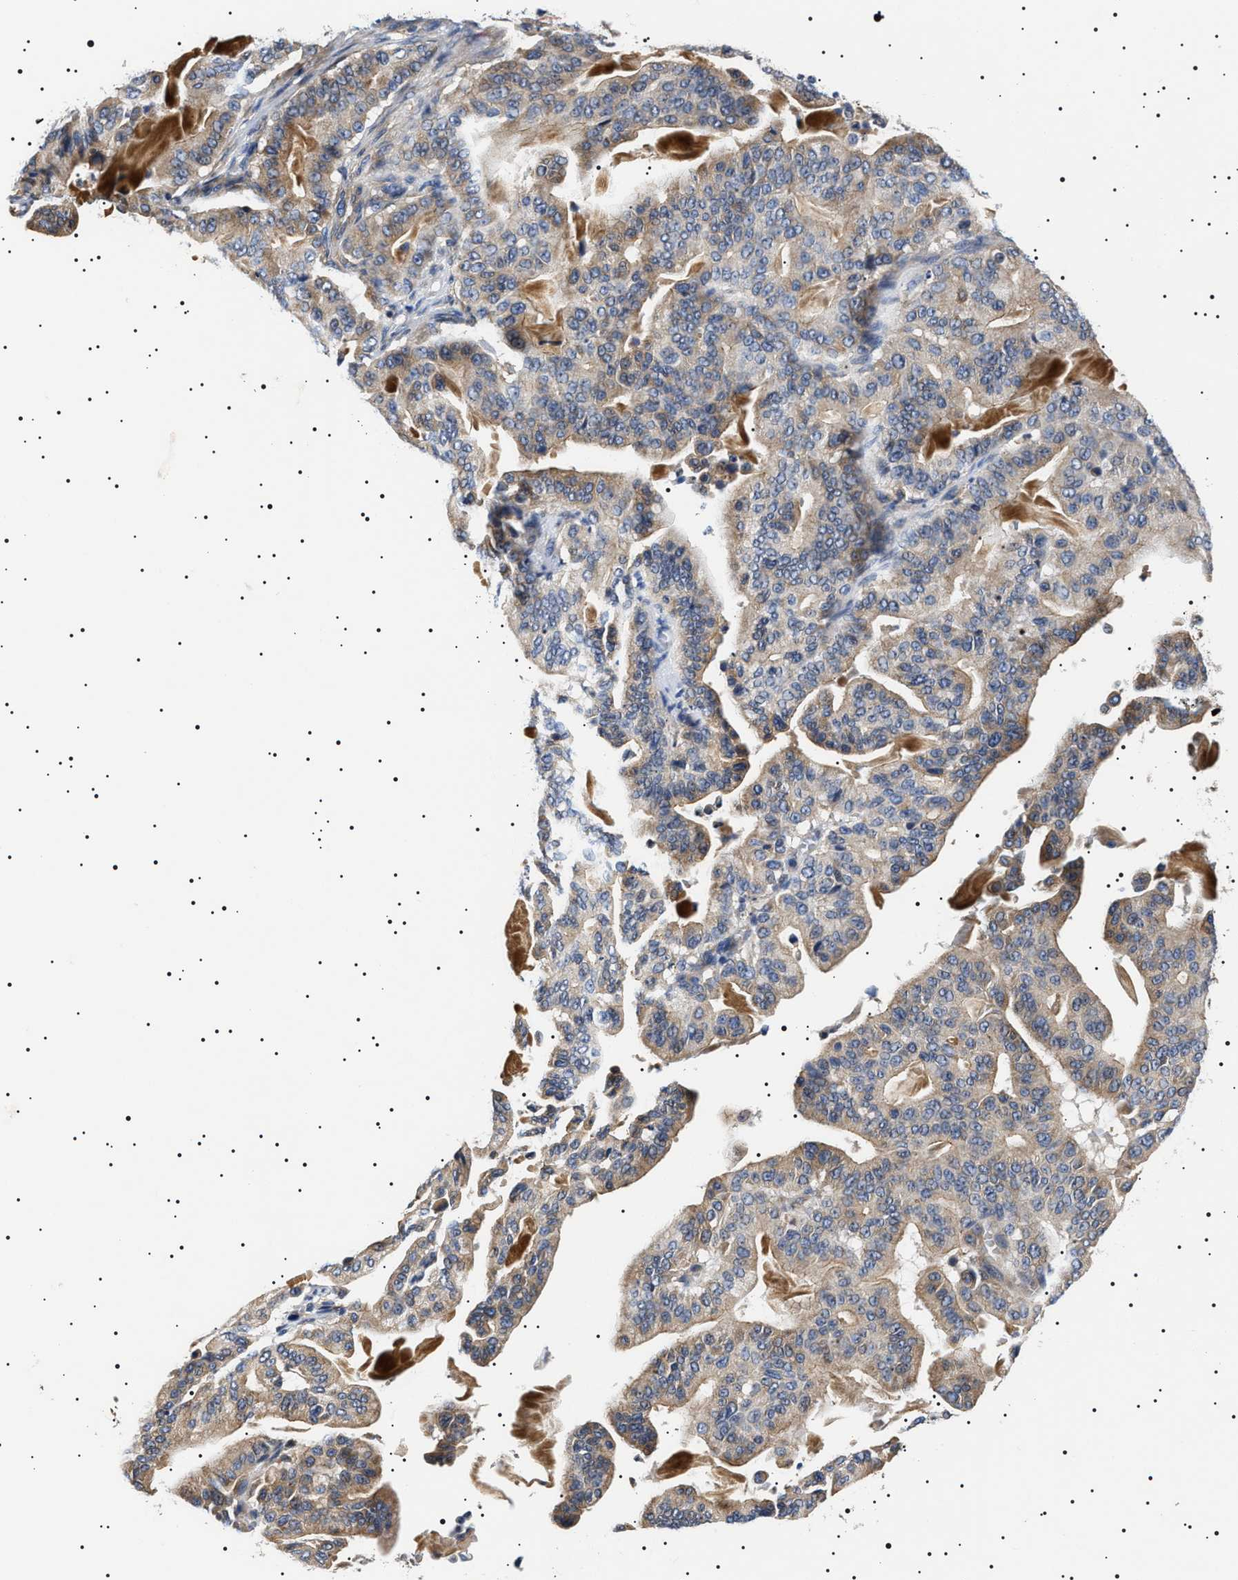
{"staining": {"intensity": "weak", "quantity": ">75%", "location": "cytoplasmic/membranous"}, "tissue": "pancreatic cancer", "cell_type": "Tumor cells", "image_type": "cancer", "snomed": [{"axis": "morphology", "description": "Adenocarcinoma, NOS"}, {"axis": "topography", "description": "Pancreas"}], "caption": "Immunohistochemical staining of human adenocarcinoma (pancreatic) displays low levels of weak cytoplasmic/membranous expression in approximately >75% of tumor cells.", "gene": "SLC4A7", "patient": {"sex": "male", "age": 63}}